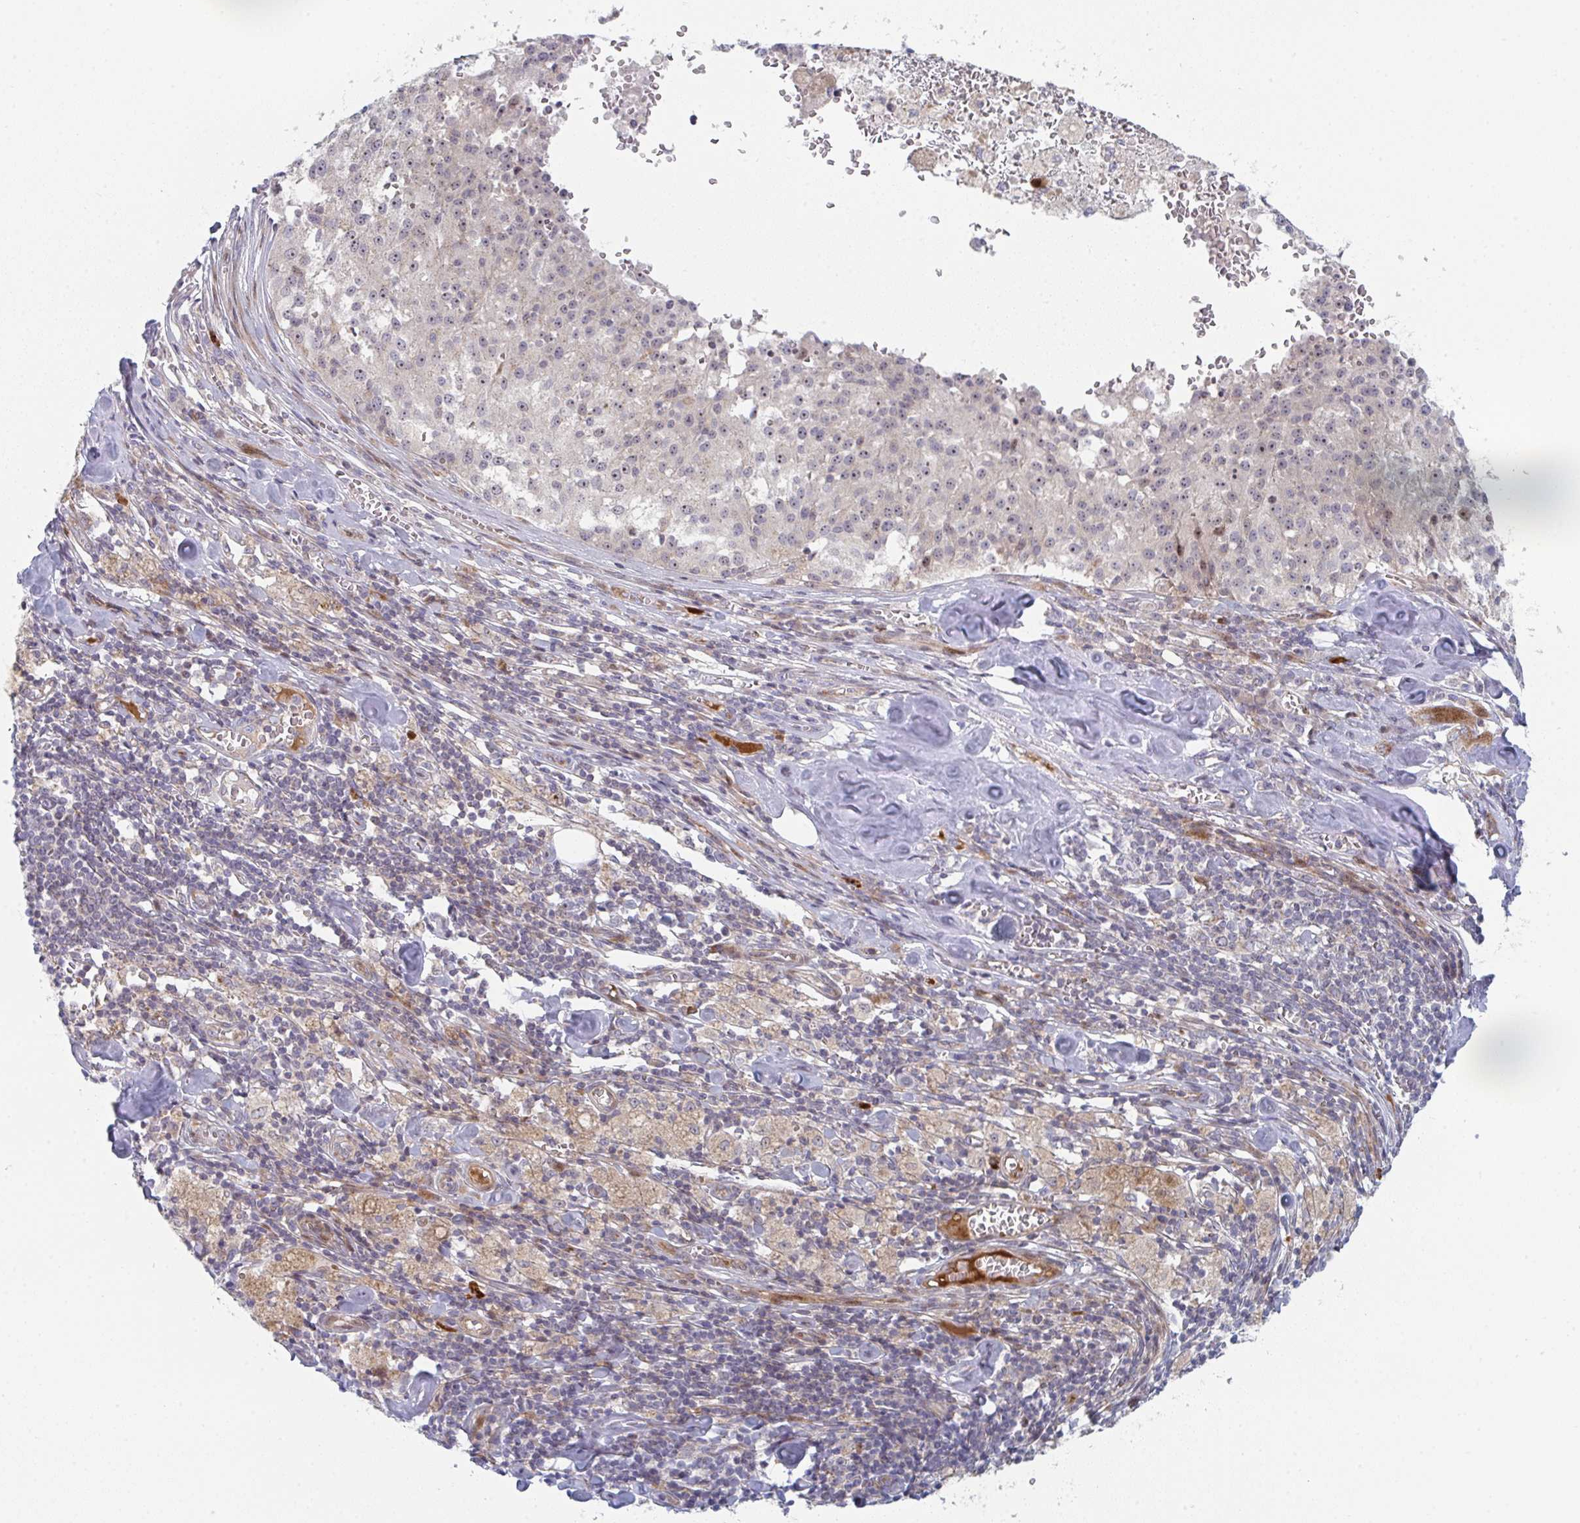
{"staining": {"intensity": "moderate", "quantity": "25%-75%", "location": "nuclear"}, "tissue": "melanoma", "cell_type": "Tumor cells", "image_type": "cancer", "snomed": [{"axis": "morphology", "description": "Malignant melanoma, Metastatic site"}, {"axis": "topography", "description": "Lymph node"}], "caption": "IHC photomicrograph of neoplastic tissue: human malignant melanoma (metastatic site) stained using immunohistochemistry (IHC) exhibits medium levels of moderate protein expression localized specifically in the nuclear of tumor cells, appearing as a nuclear brown color.", "gene": "ZNF644", "patient": {"sex": "female", "age": 64}}